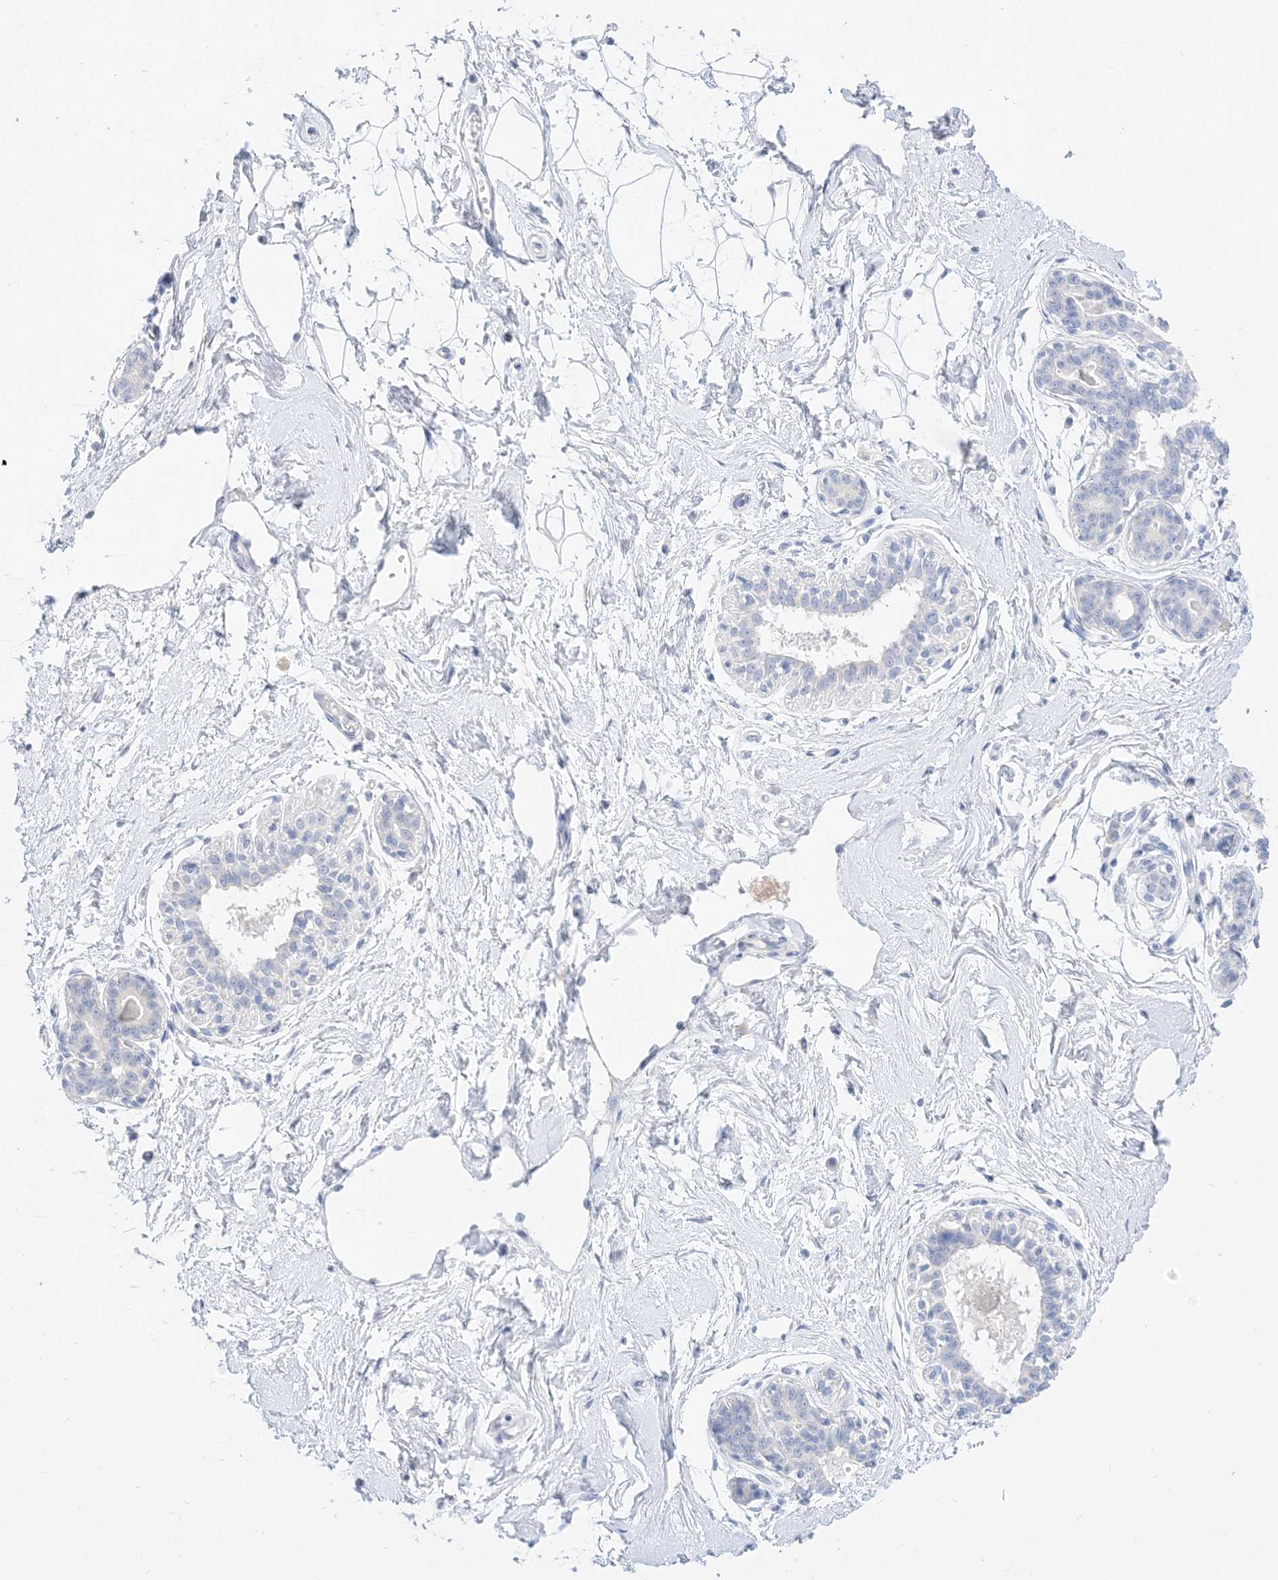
{"staining": {"intensity": "negative", "quantity": "none", "location": "none"}, "tissue": "breast", "cell_type": "Adipocytes", "image_type": "normal", "snomed": [{"axis": "morphology", "description": "Normal tissue, NOS"}, {"axis": "topography", "description": "Breast"}], "caption": "A high-resolution micrograph shows immunohistochemistry (IHC) staining of normal breast, which demonstrates no significant staining in adipocytes.", "gene": "MUC17", "patient": {"sex": "female", "age": 45}}